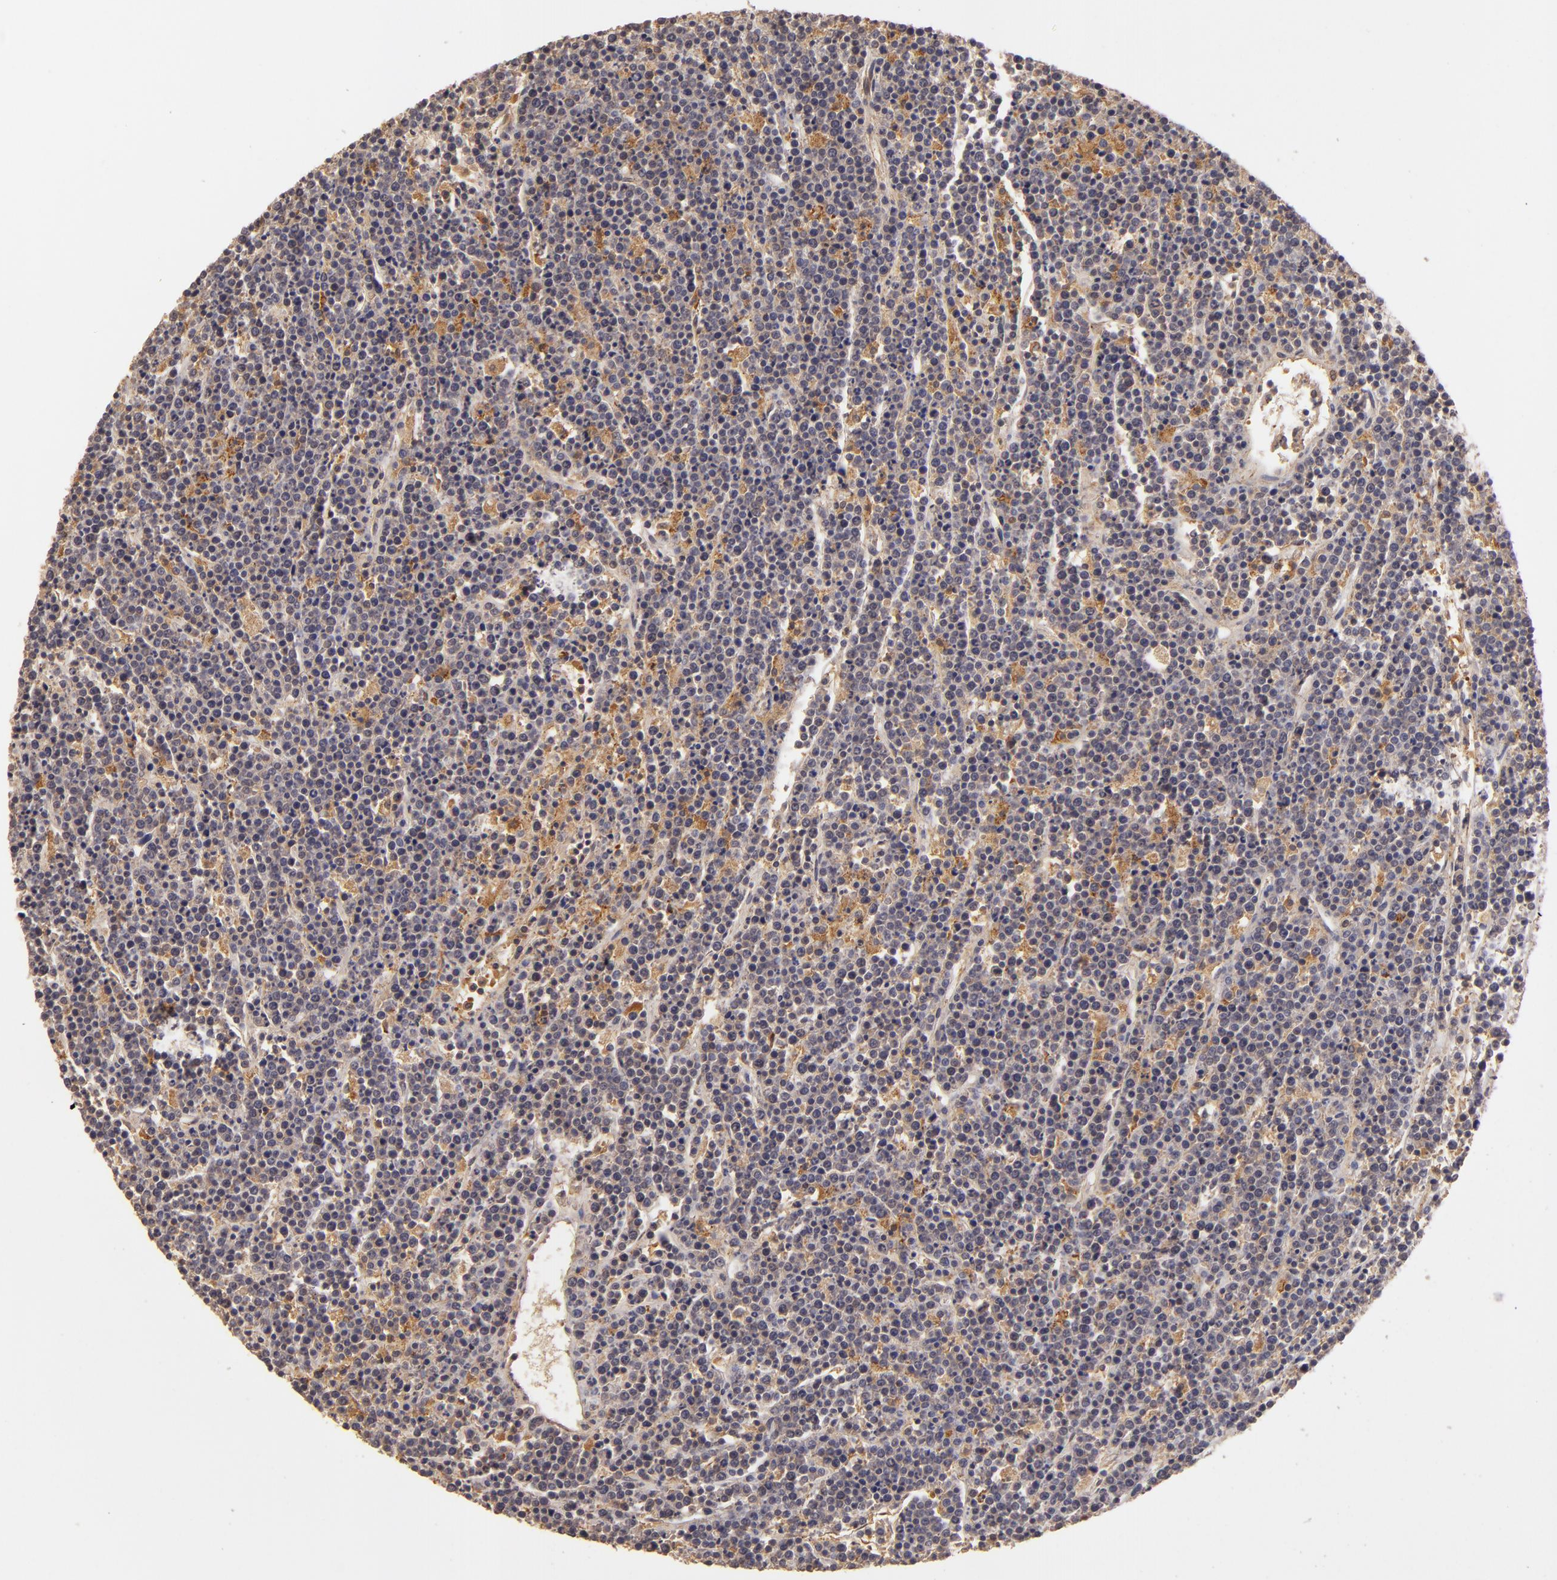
{"staining": {"intensity": "moderate", "quantity": ">75%", "location": "cytoplasmic/membranous"}, "tissue": "lymphoma", "cell_type": "Tumor cells", "image_type": "cancer", "snomed": [{"axis": "morphology", "description": "Malignant lymphoma, non-Hodgkin's type, High grade"}, {"axis": "topography", "description": "Ovary"}], "caption": "Protein expression analysis of high-grade malignant lymphoma, non-Hodgkin's type displays moderate cytoplasmic/membranous staining in approximately >75% of tumor cells. Nuclei are stained in blue.", "gene": "PRKCD", "patient": {"sex": "female", "age": 56}}